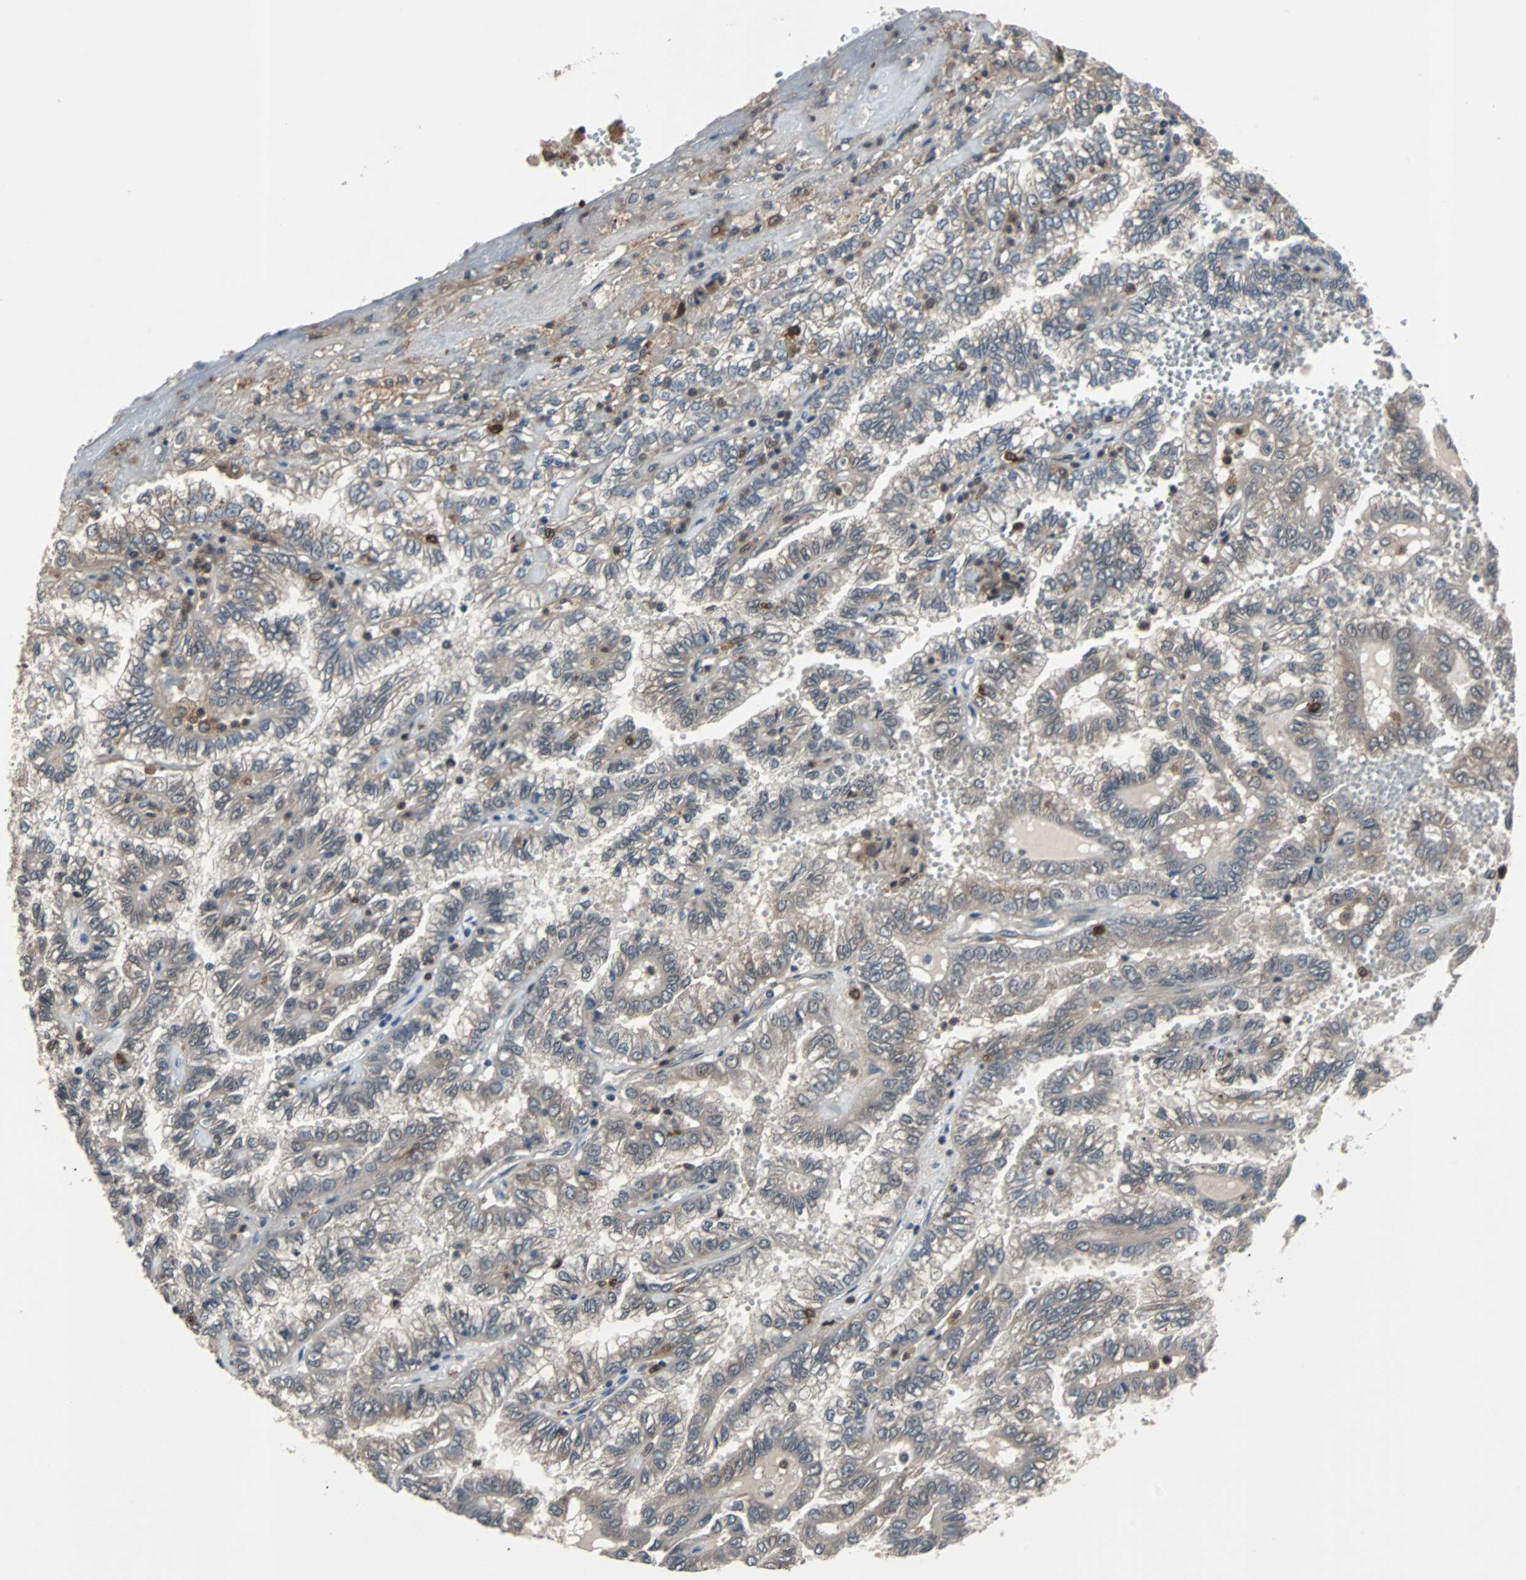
{"staining": {"intensity": "weak", "quantity": ">75%", "location": "cytoplasmic/membranous"}, "tissue": "renal cancer", "cell_type": "Tumor cells", "image_type": "cancer", "snomed": [{"axis": "morphology", "description": "Inflammation, NOS"}, {"axis": "morphology", "description": "Adenocarcinoma, NOS"}, {"axis": "topography", "description": "Kidney"}], "caption": "Protein expression analysis of renal cancer reveals weak cytoplasmic/membranous positivity in about >75% of tumor cells.", "gene": "PAK1", "patient": {"sex": "male", "age": 68}}